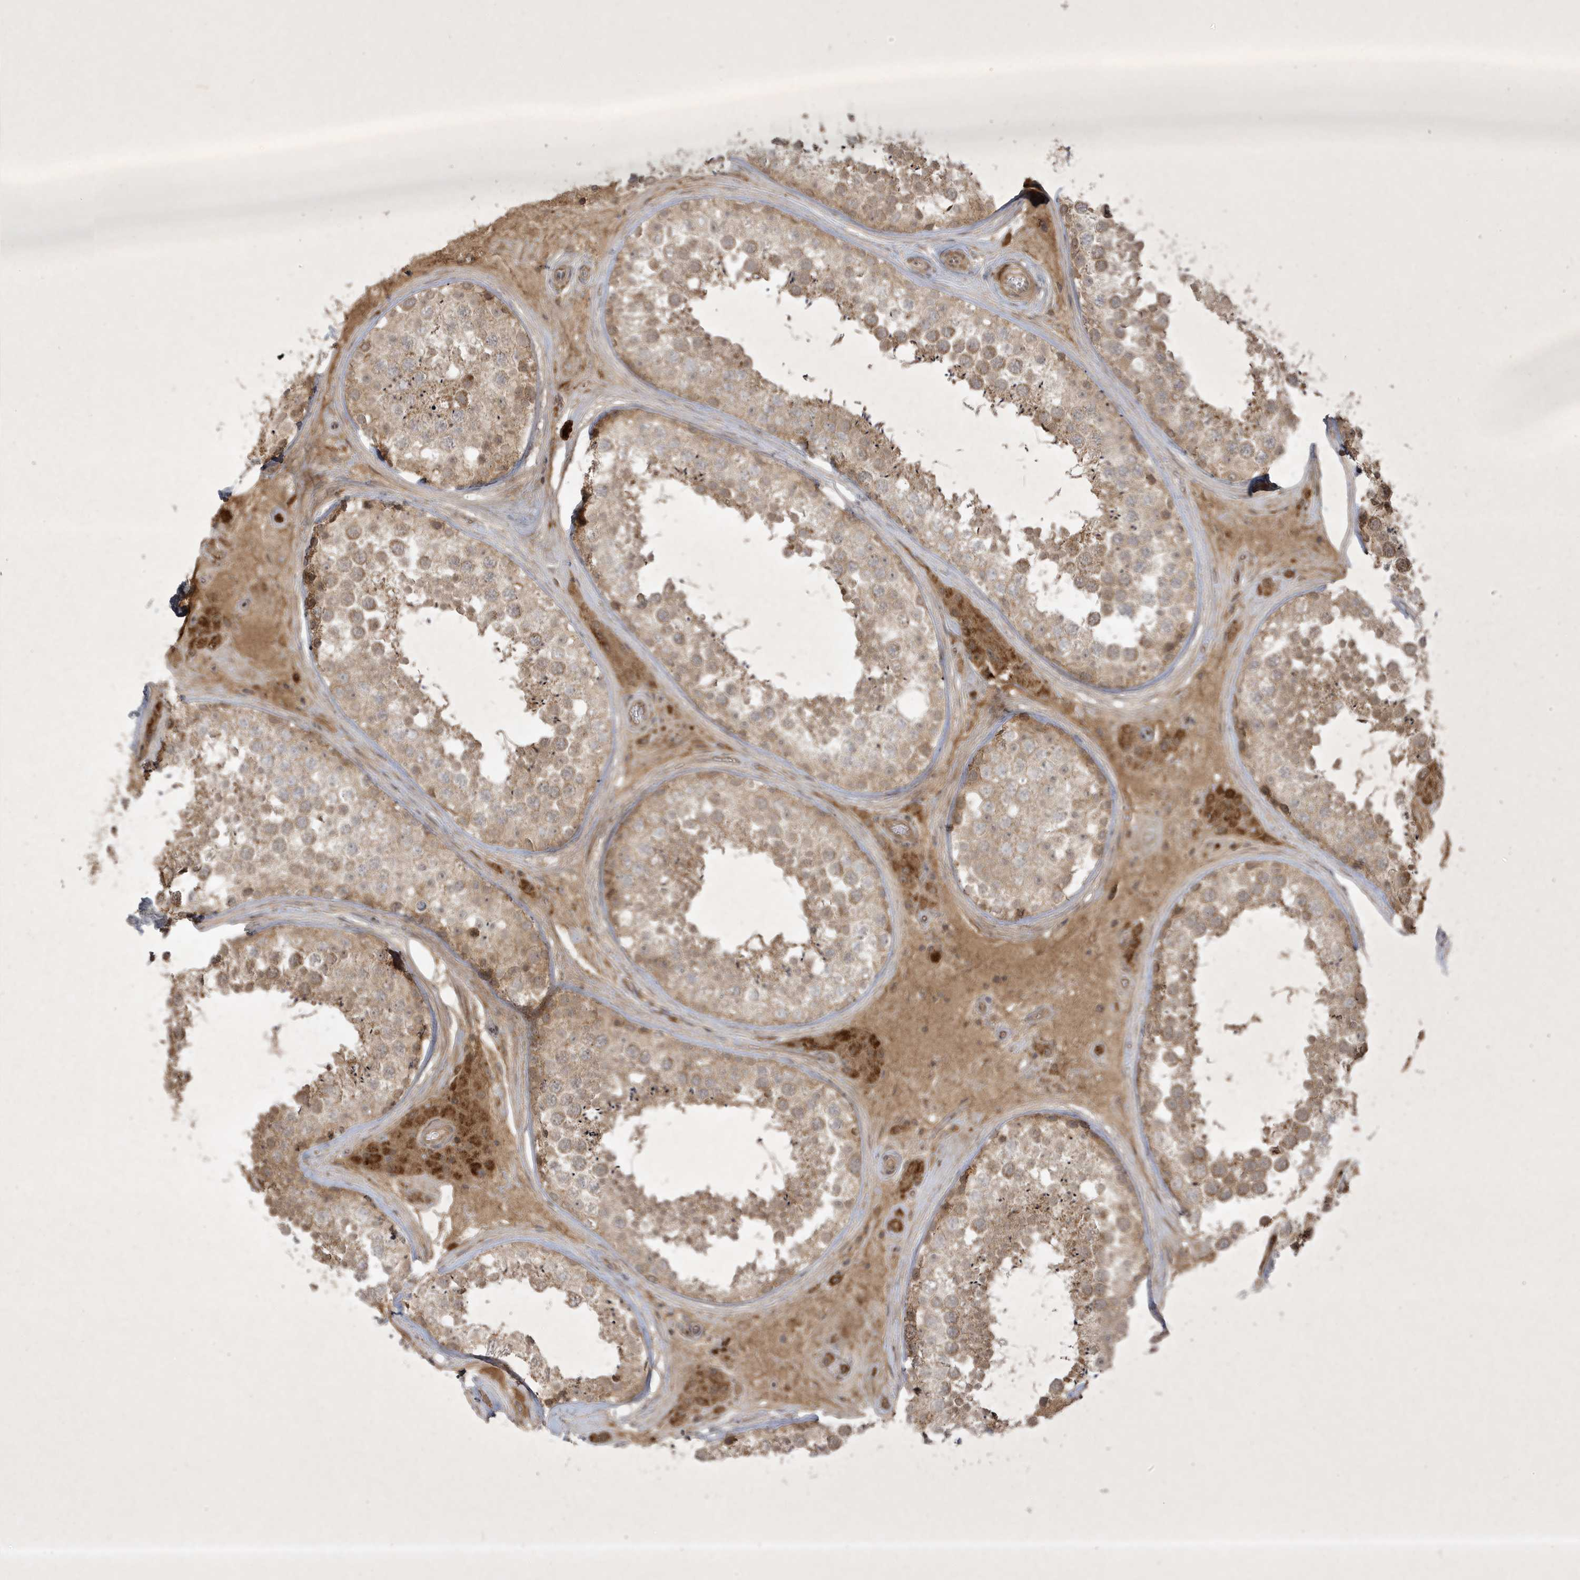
{"staining": {"intensity": "moderate", "quantity": ">75%", "location": "cytoplasmic/membranous"}, "tissue": "testis", "cell_type": "Cells in seminiferous ducts", "image_type": "normal", "snomed": [{"axis": "morphology", "description": "Normal tissue, NOS"}, {"axis": "topography", "description": "Testis"}], "caption": "A medium amount of moderate cytoplasmic/membranous expression is appreciated in about >75% of cells in seminiferous ducts in normal testis.", "gene": "FAM83C", "patient": {"sex": "male", "age": 46}}